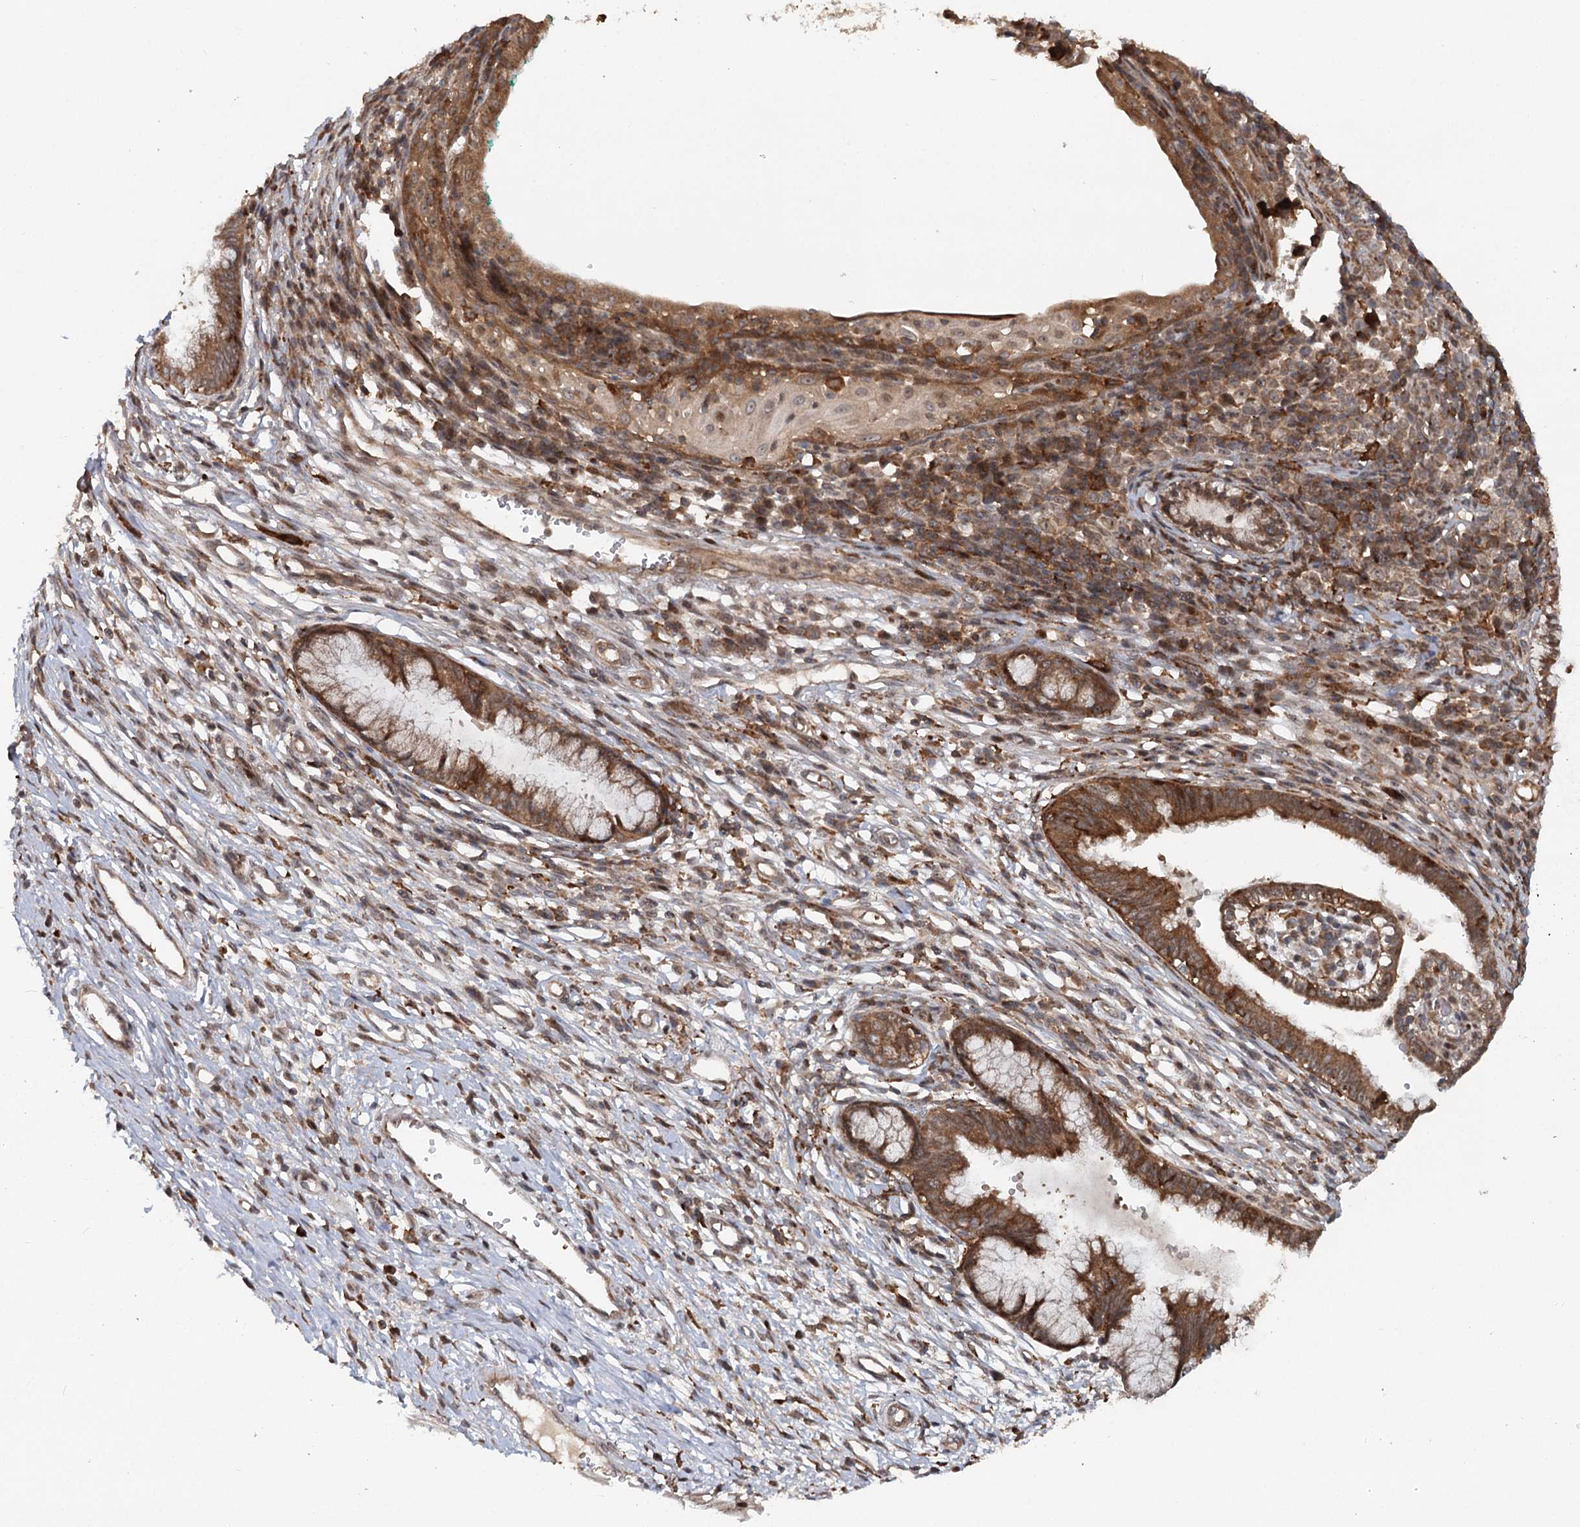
{"staining": {"intensity": "strong", "quantity": "25%-75%", "location": "cytoplasmic/membranous"}, "tissue": "cervix", "cell_type": "Glandular cells", "image_type": "normal", "snomed": [{"axis": "morphology", "description": "Normal tissue, NOS"}, {"axis": "morphology", "description": "Adenocarcinoma, NOS"}, {"axis": "topography", "description": "Cervix"}], "caption": "Protein expression by immunohistochemistry demonstrates strong cytoplasmic/membranous positivity in about 25%-75% of glandular cells in normal cervix.", "gene": "RNF111", "patient": {"sex": "female", "age": 29}}